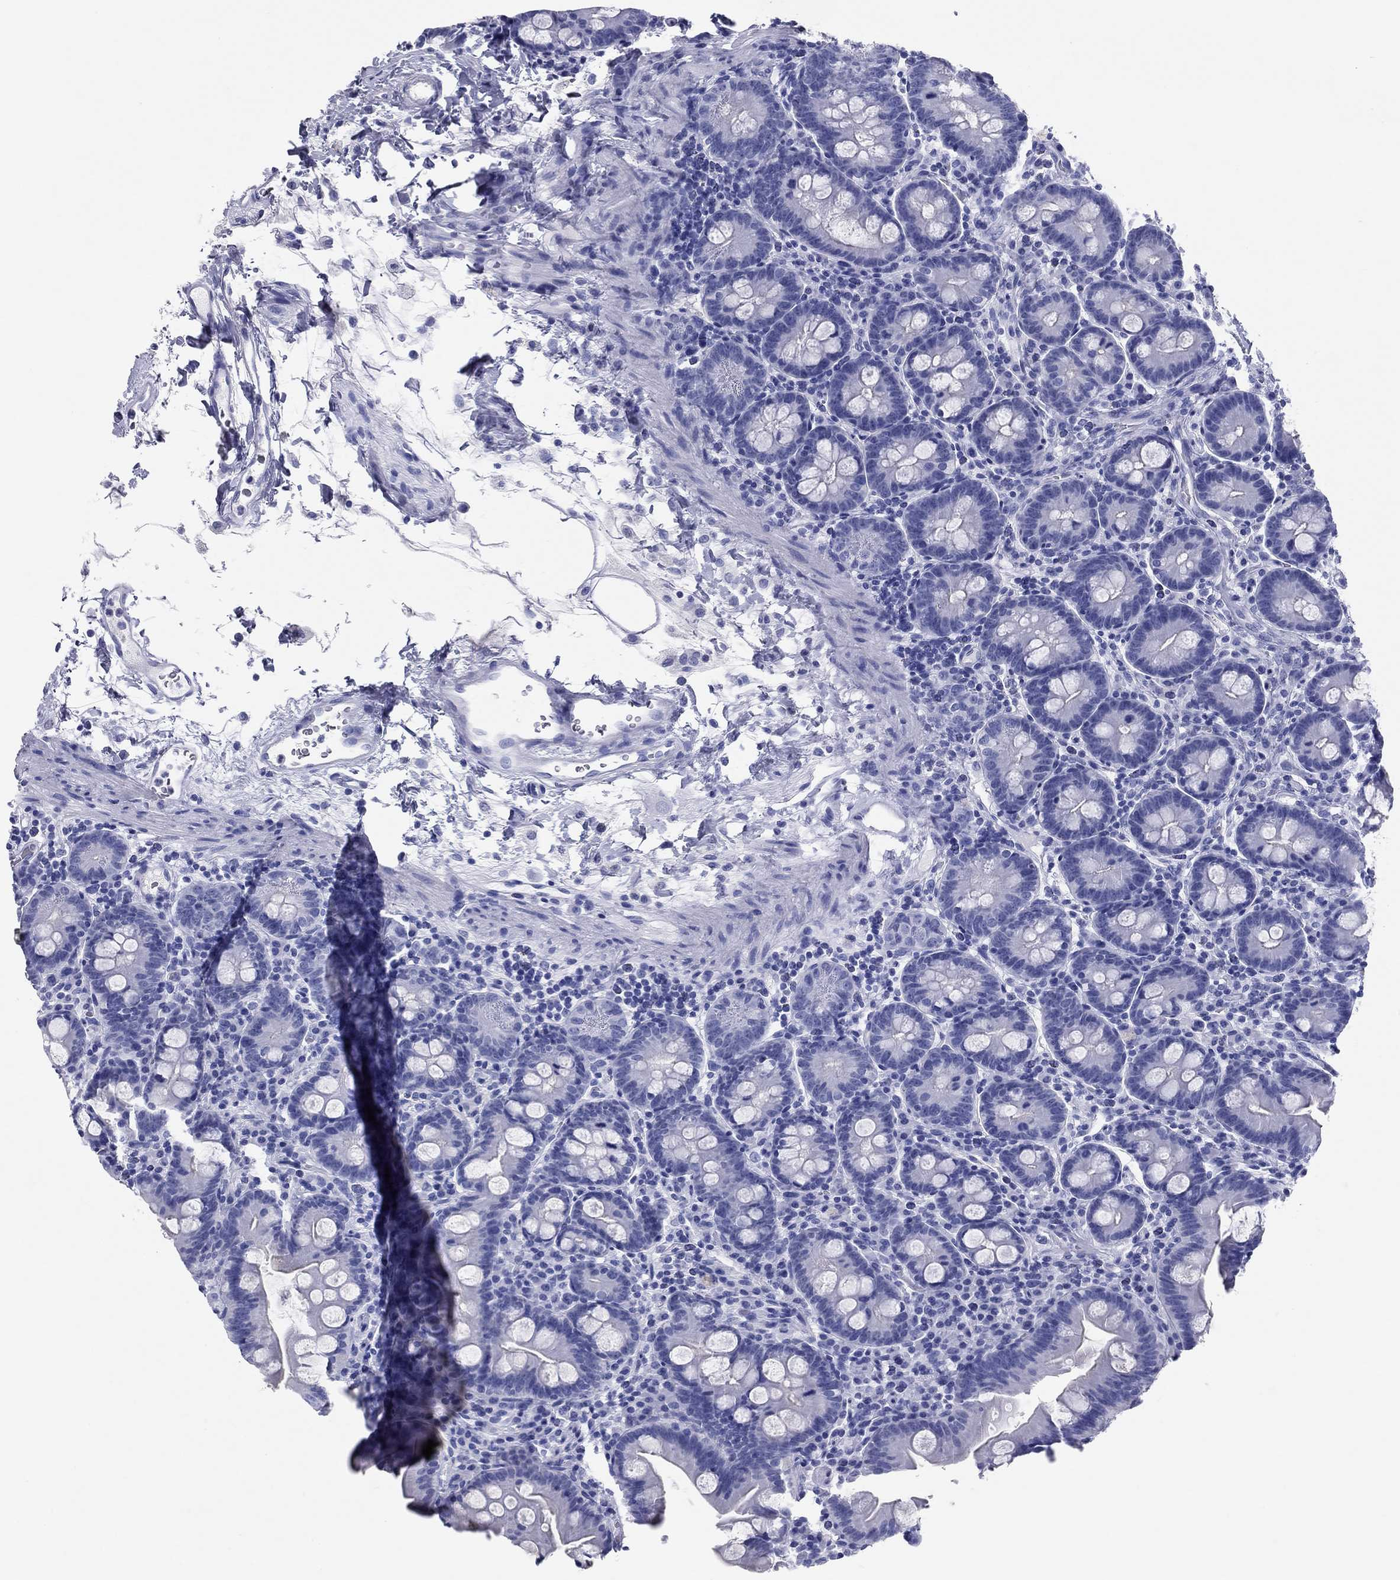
{"staining": {"intensity": "negative", "quantity": "none", "location": "none"}, "tissue": "small intestine", "cell_type": "Glandular cells", "image_type": "normal", "snomed": [{"axis": "morphology", "description": "Normal tissue, NOS"}, {"axis": "topography", "description": "Small intestine"}], "caption": "IHC image of benign human small intestine stained for a protein (brown), which shows no positivity in glandular cells.", "gene": "NPPA", "patient": {"sex": "female", "age": 44}}